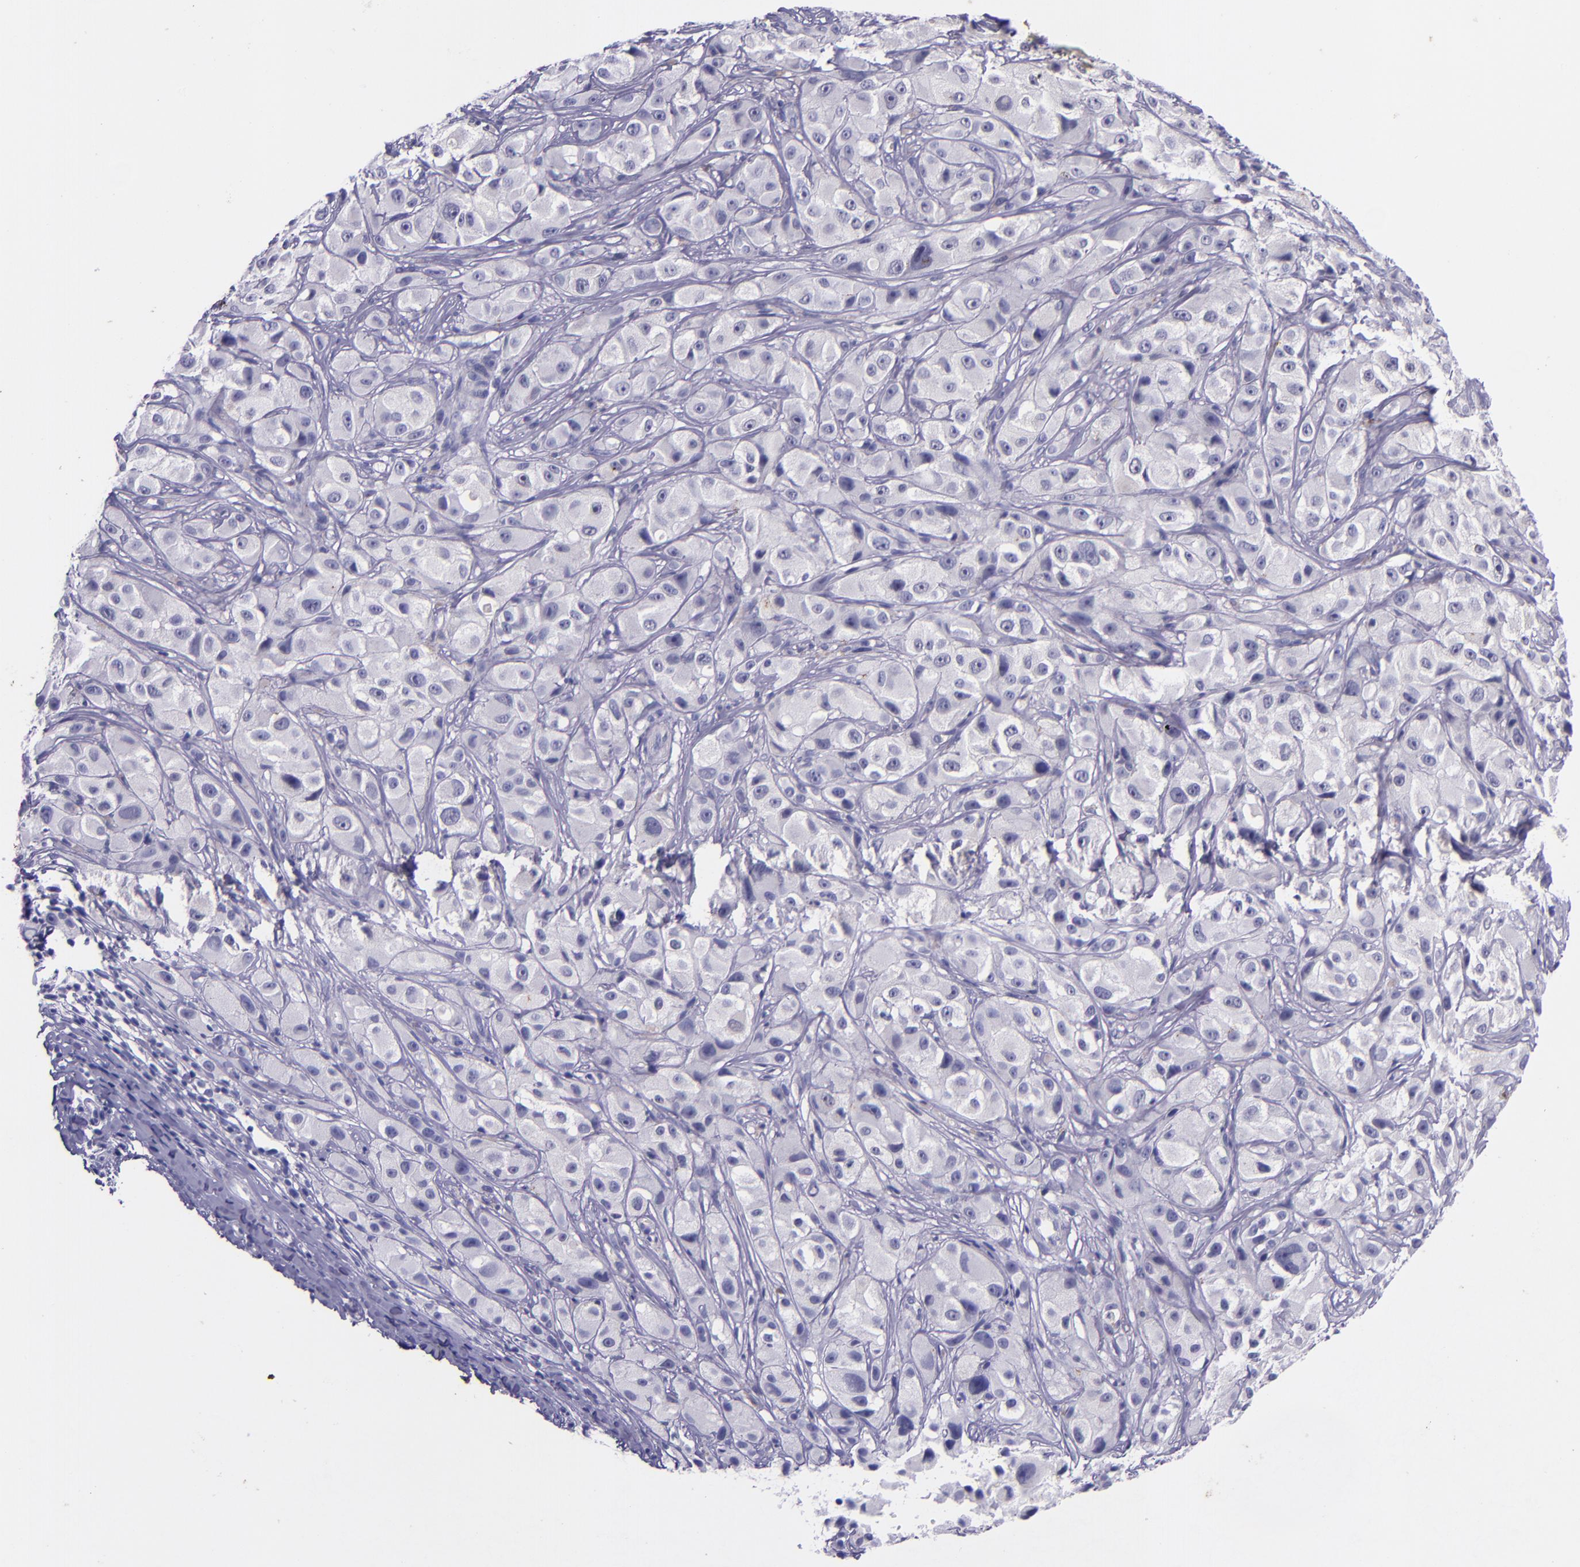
{"staining": {"intensity": "negative", "quantity": "none", "location": "none"}, "tissue": "melanoma", "cell_type": "Tumor cells", "image_type": "cancer", "snomed": [{"axis": "morphology", "description": "Malignant melanoma, NOS"}, {"axis": "topography", "description": "Skin"}], "caption": "High power microscopy micrograph of an immunohistochemistry (IHC) photomicrograph of malignant melanoma, revealing no significant staining in tumor cells.", "gene": "KRT4", "patient": {"sex": "male", "age": 56}}